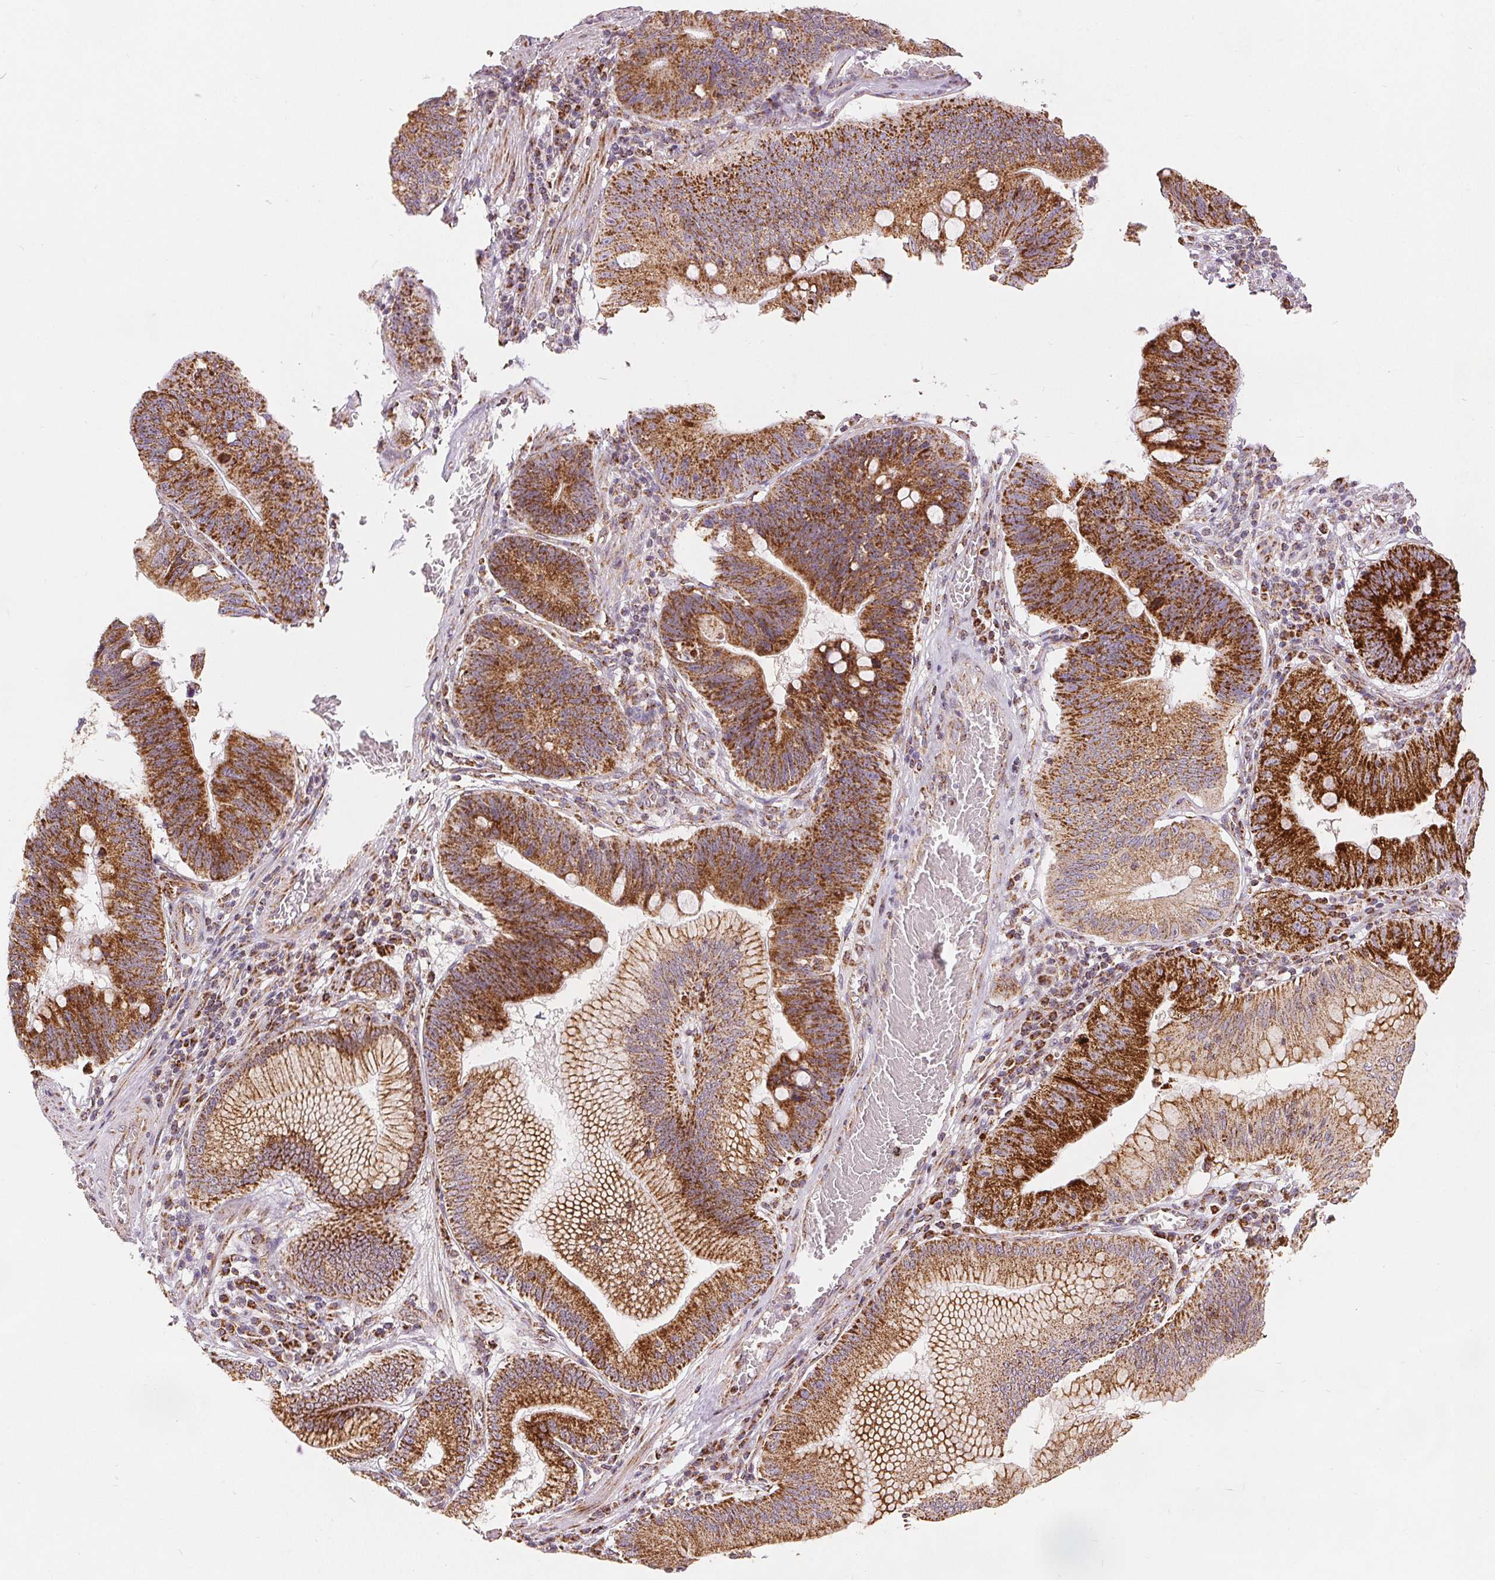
{"staining": {"intensity": "strong", "quantity": ">75%", "location": "cytoplasmic/membranous"}, "tissue": "stomach cancer", "cell_type": "Tumor cells", "image_type": "cancer", "snomed": [{"axis": "morphology", "description": "Adenocarcinoma, NOS"}, {"axis": "topography", "description": "Stomach"}], "caption": "This photomicrograph demonstrates immunohistochemistry staining of human stomach cancer (adenocarcinoma), with high strong cytoplasmic/membranous expression in about >75% of tumor cells.", "gene": "SDHB", "patient": {"sex": "male", "age": 59}}